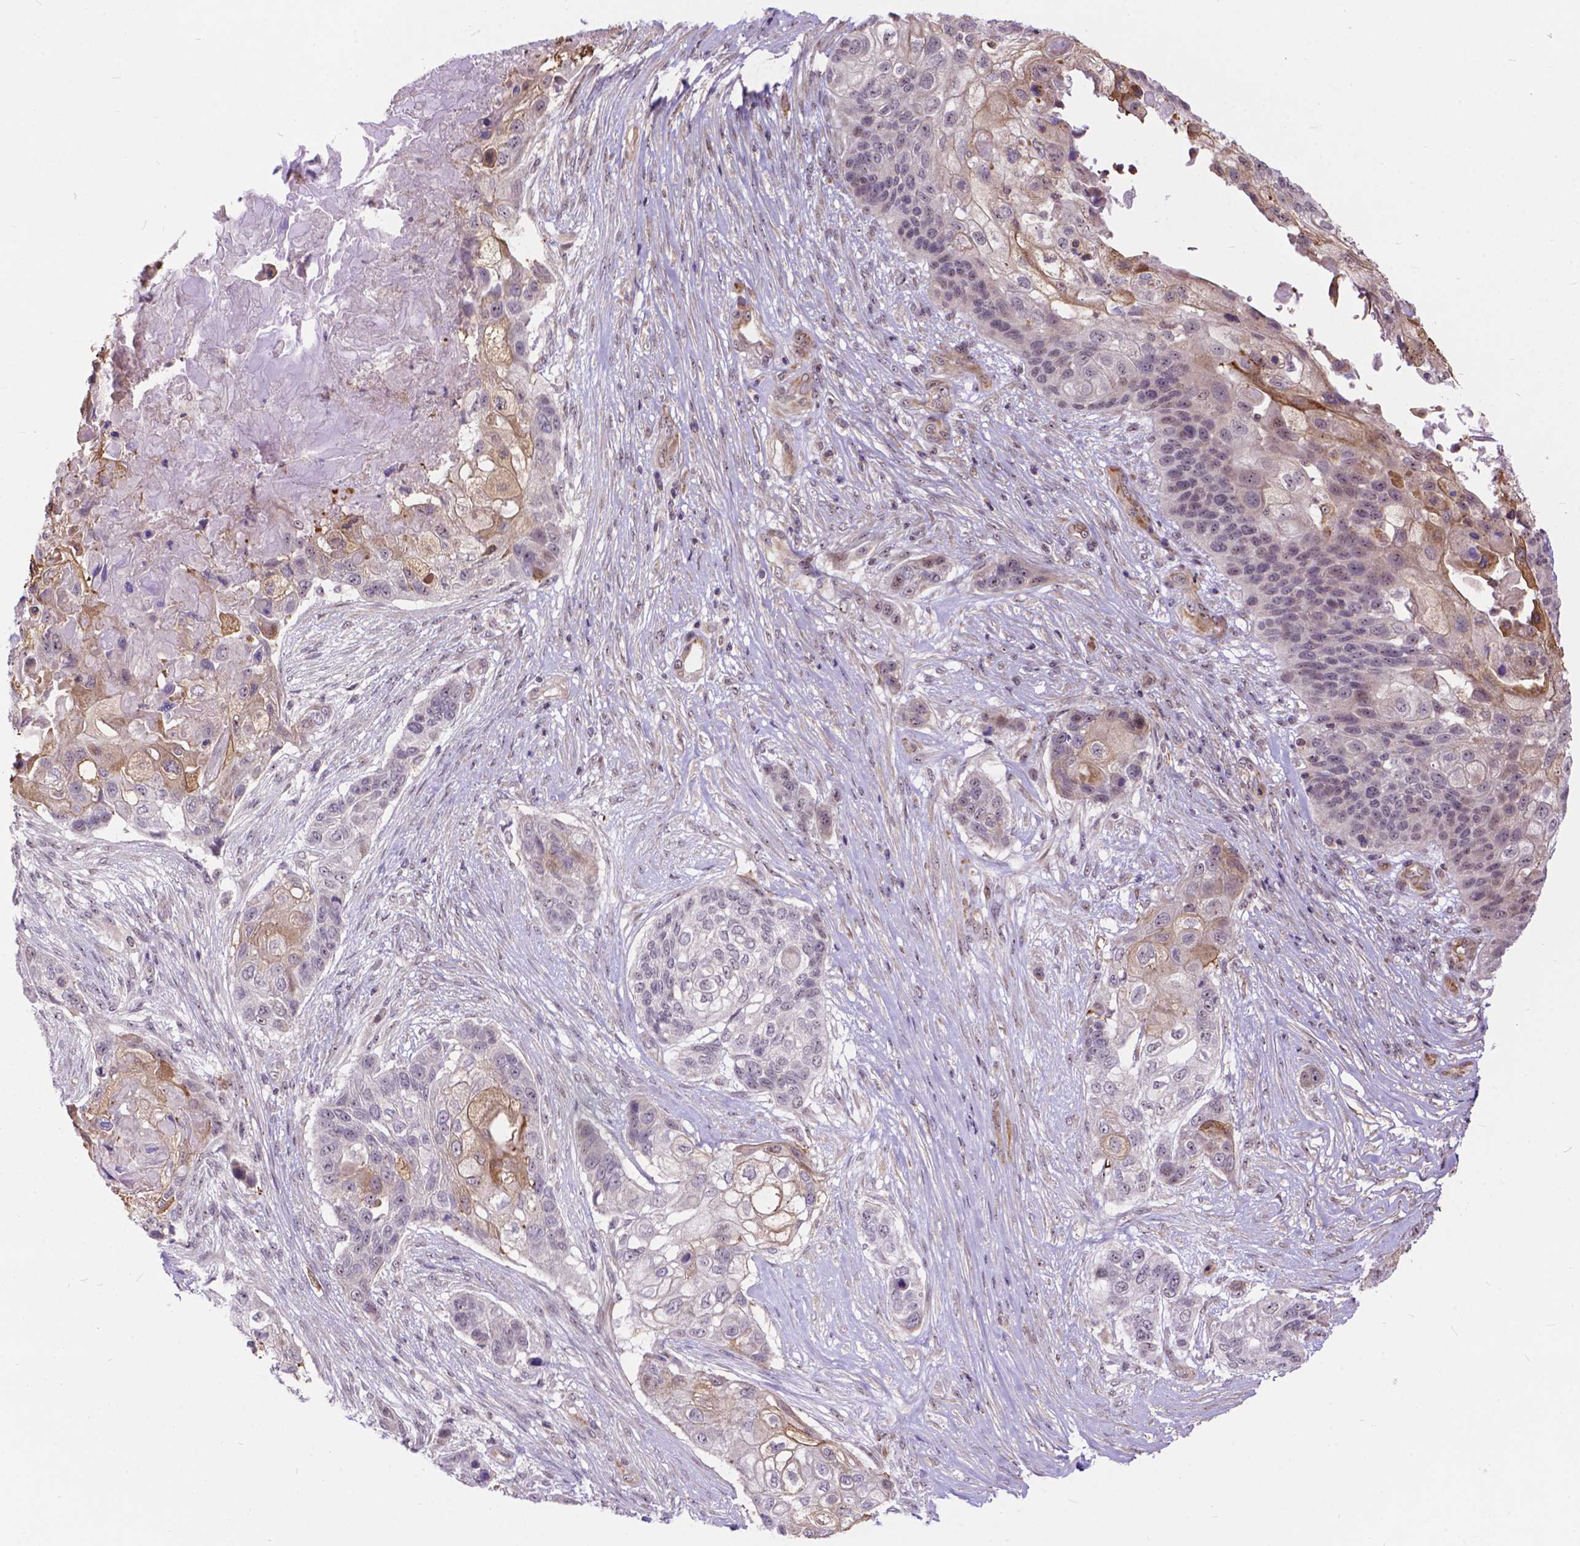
{"staining": {"intensity": "negative", "quantity": "none", "location": "none"}, "tissue": "lung cancer", "cell_type": "Tumor cells", "image_type": "cancer", "snomed": [{"axis": "morphology", "description": "Squamous cell carcinoma, NOS"}, {"axis": "topography", "description": "Lung"}], "caption": "An immunohistochemistry (IHC) micrograph of squamous cell carcinoma (lung) is shown. There is no staining in tumor cells of squamous cell carcinoma (lung).", "gene": "TMEM135", "patient": {"sex": "male", "age": 69}}